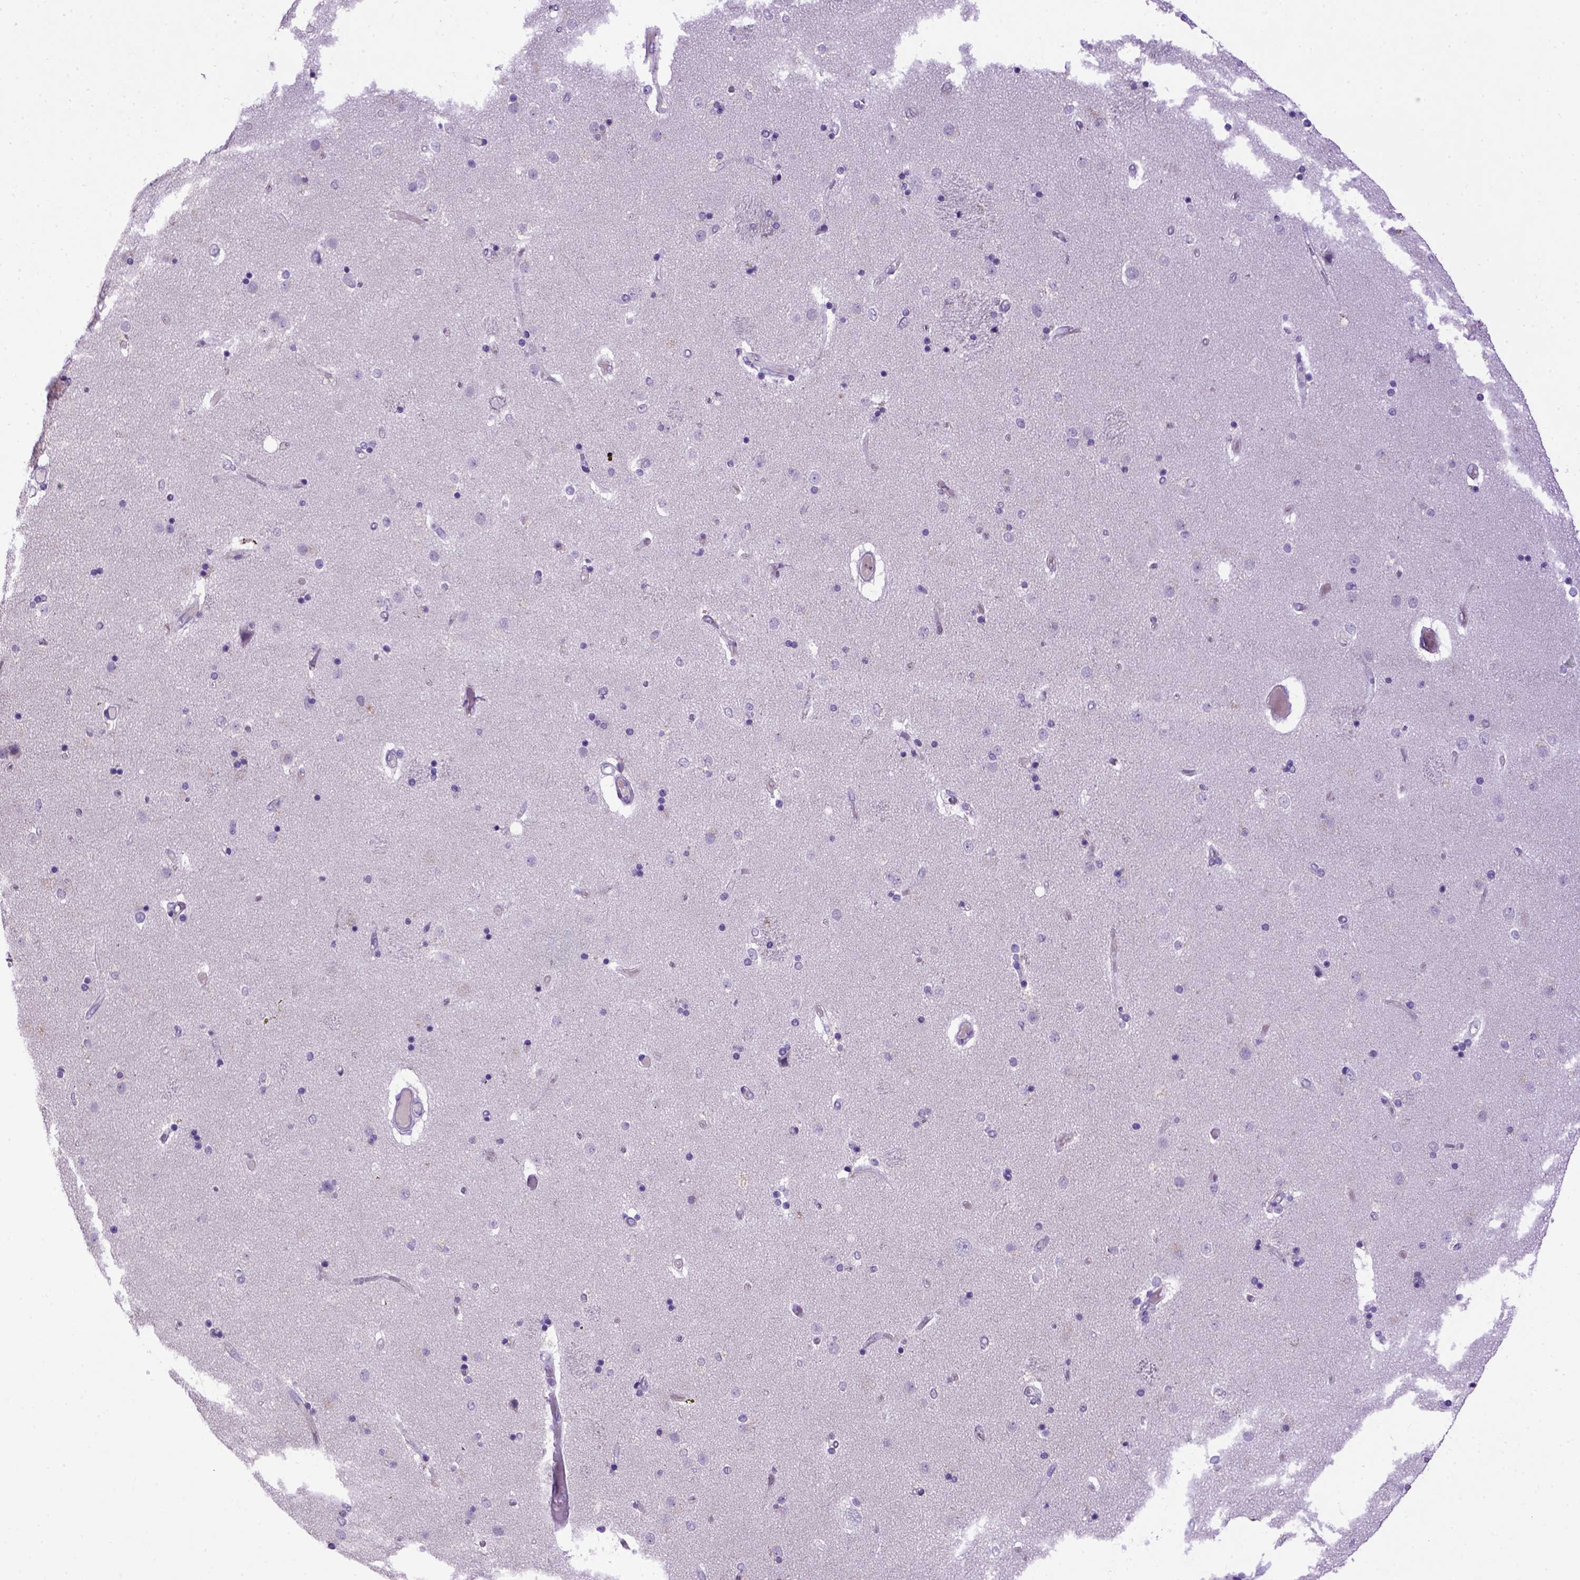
{"staining": {"intensity": "negative", "quantity": "none", "location": "none"}, "tissue": "caudate", "cell_type": "Glial cells", "image_type": "normal", "snomed": [{"axis": "morphology", "description": "Normal tissue, NOS"}, {"axis": "topography", "description": "Lateral ventricle wall"}], "caption": "An immunohistochemistry image of normal caudate is shown. There is no staining in glial cells of caudate. Brightfield microscopy of IHC stained with DAB (brown) and hematoxylin (blue), captured at high magnification.", "gene": "CDH1", "patient": {"sex": "female", "age": 71}}